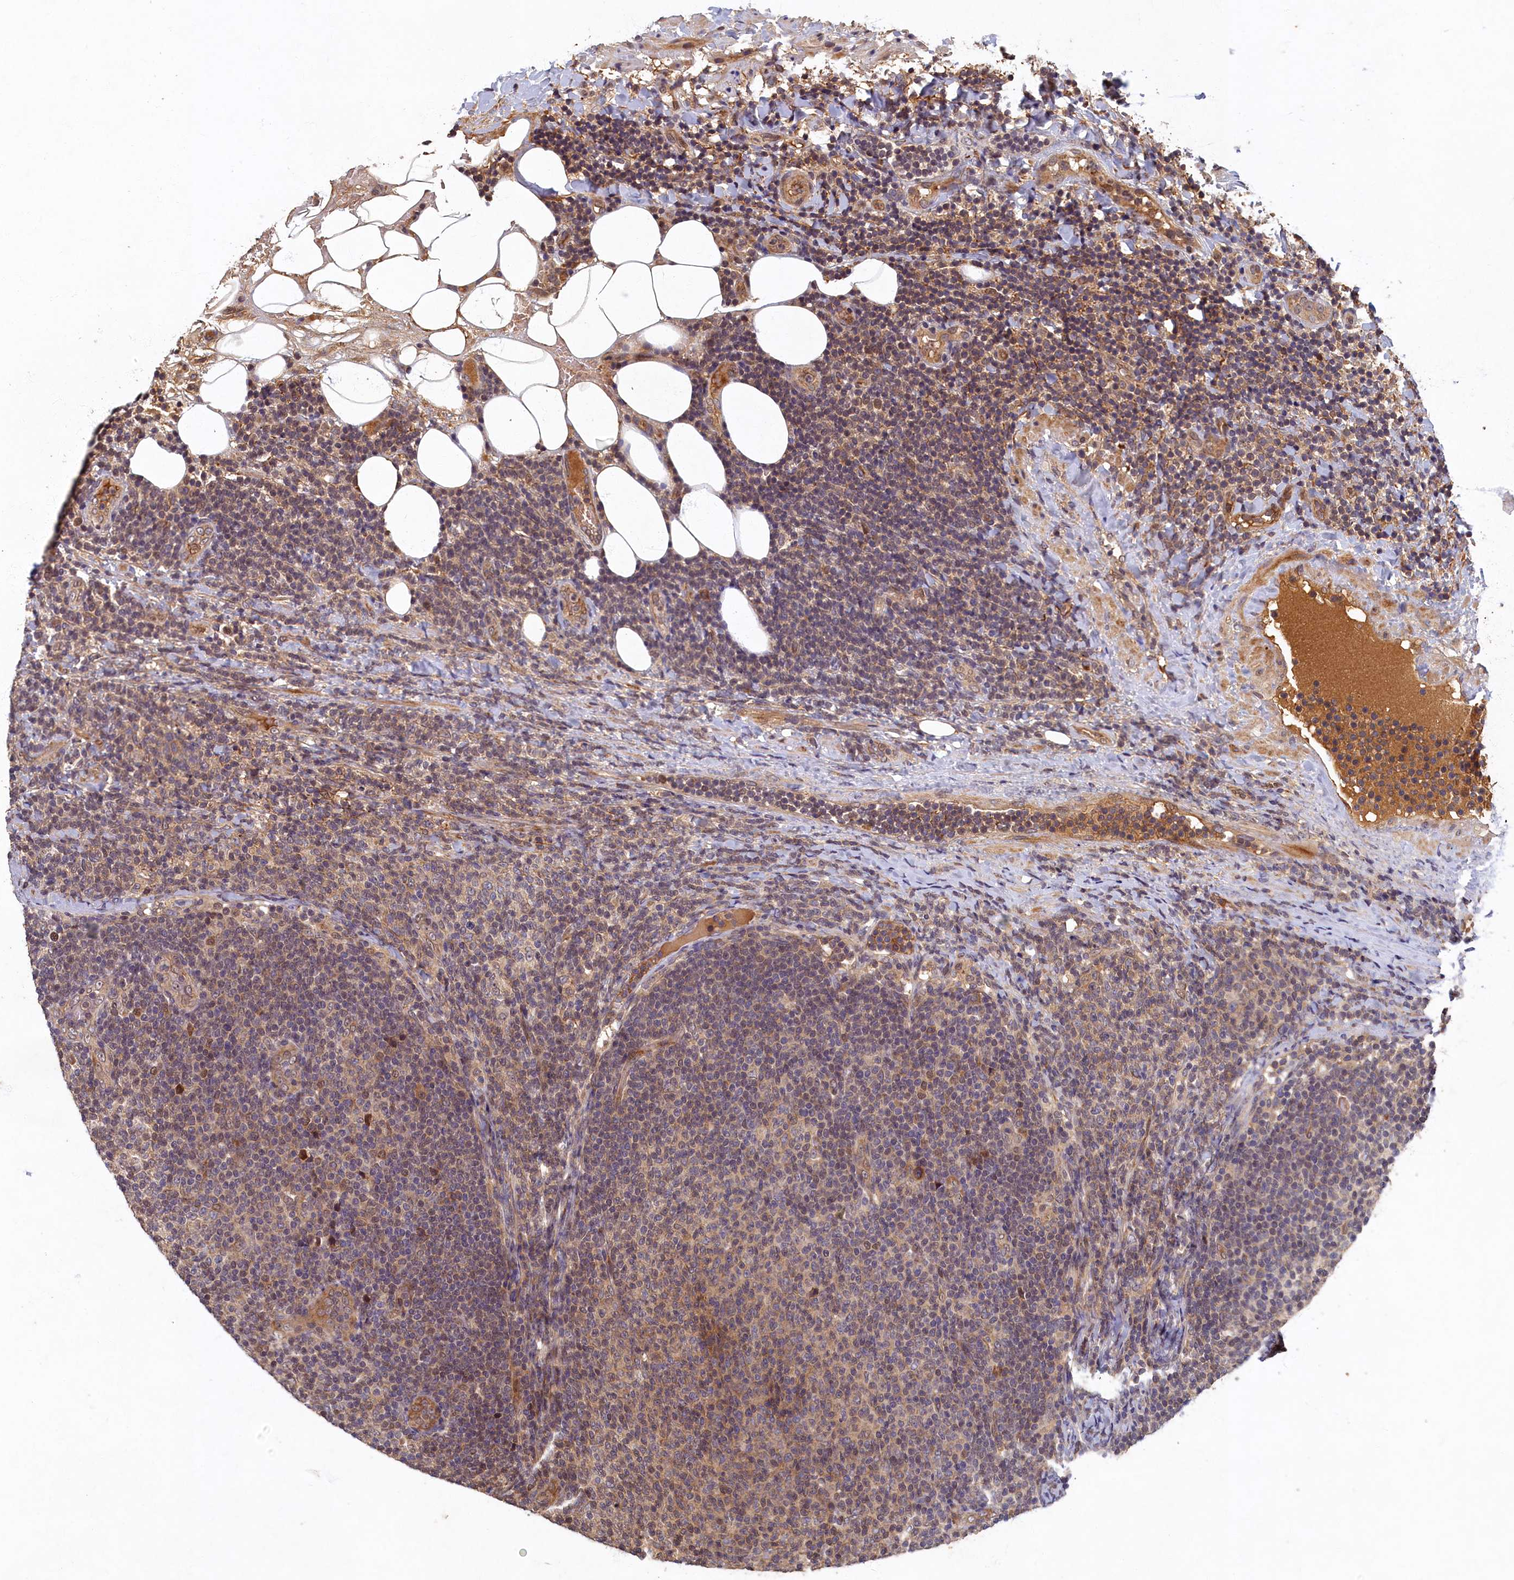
{"staining": {"intensity": "weak", "quantity": "25%-75%", "location": "cytoplasmic/membranous"}, "tissue": "lymphoma", "cell_type": "Tumor cells", "image_type": "cancer", "snomed": [{"axis": "morphology", "description": "Malignant lymphoma, non-Hodgkin's type, Low grade"}, {"axis": "topography", "description": "Lymph node"}], "caption": "Immunohistochemistry (IHC) photomicrograph of lymphoma stained for a protein (brown), which reveals low levels of weak cytoplasmic/membranous expression in approximately 25%-75% of tumor cells.", "gene": "LCMT2", "patient": {"sex": "male", "age": 66}}